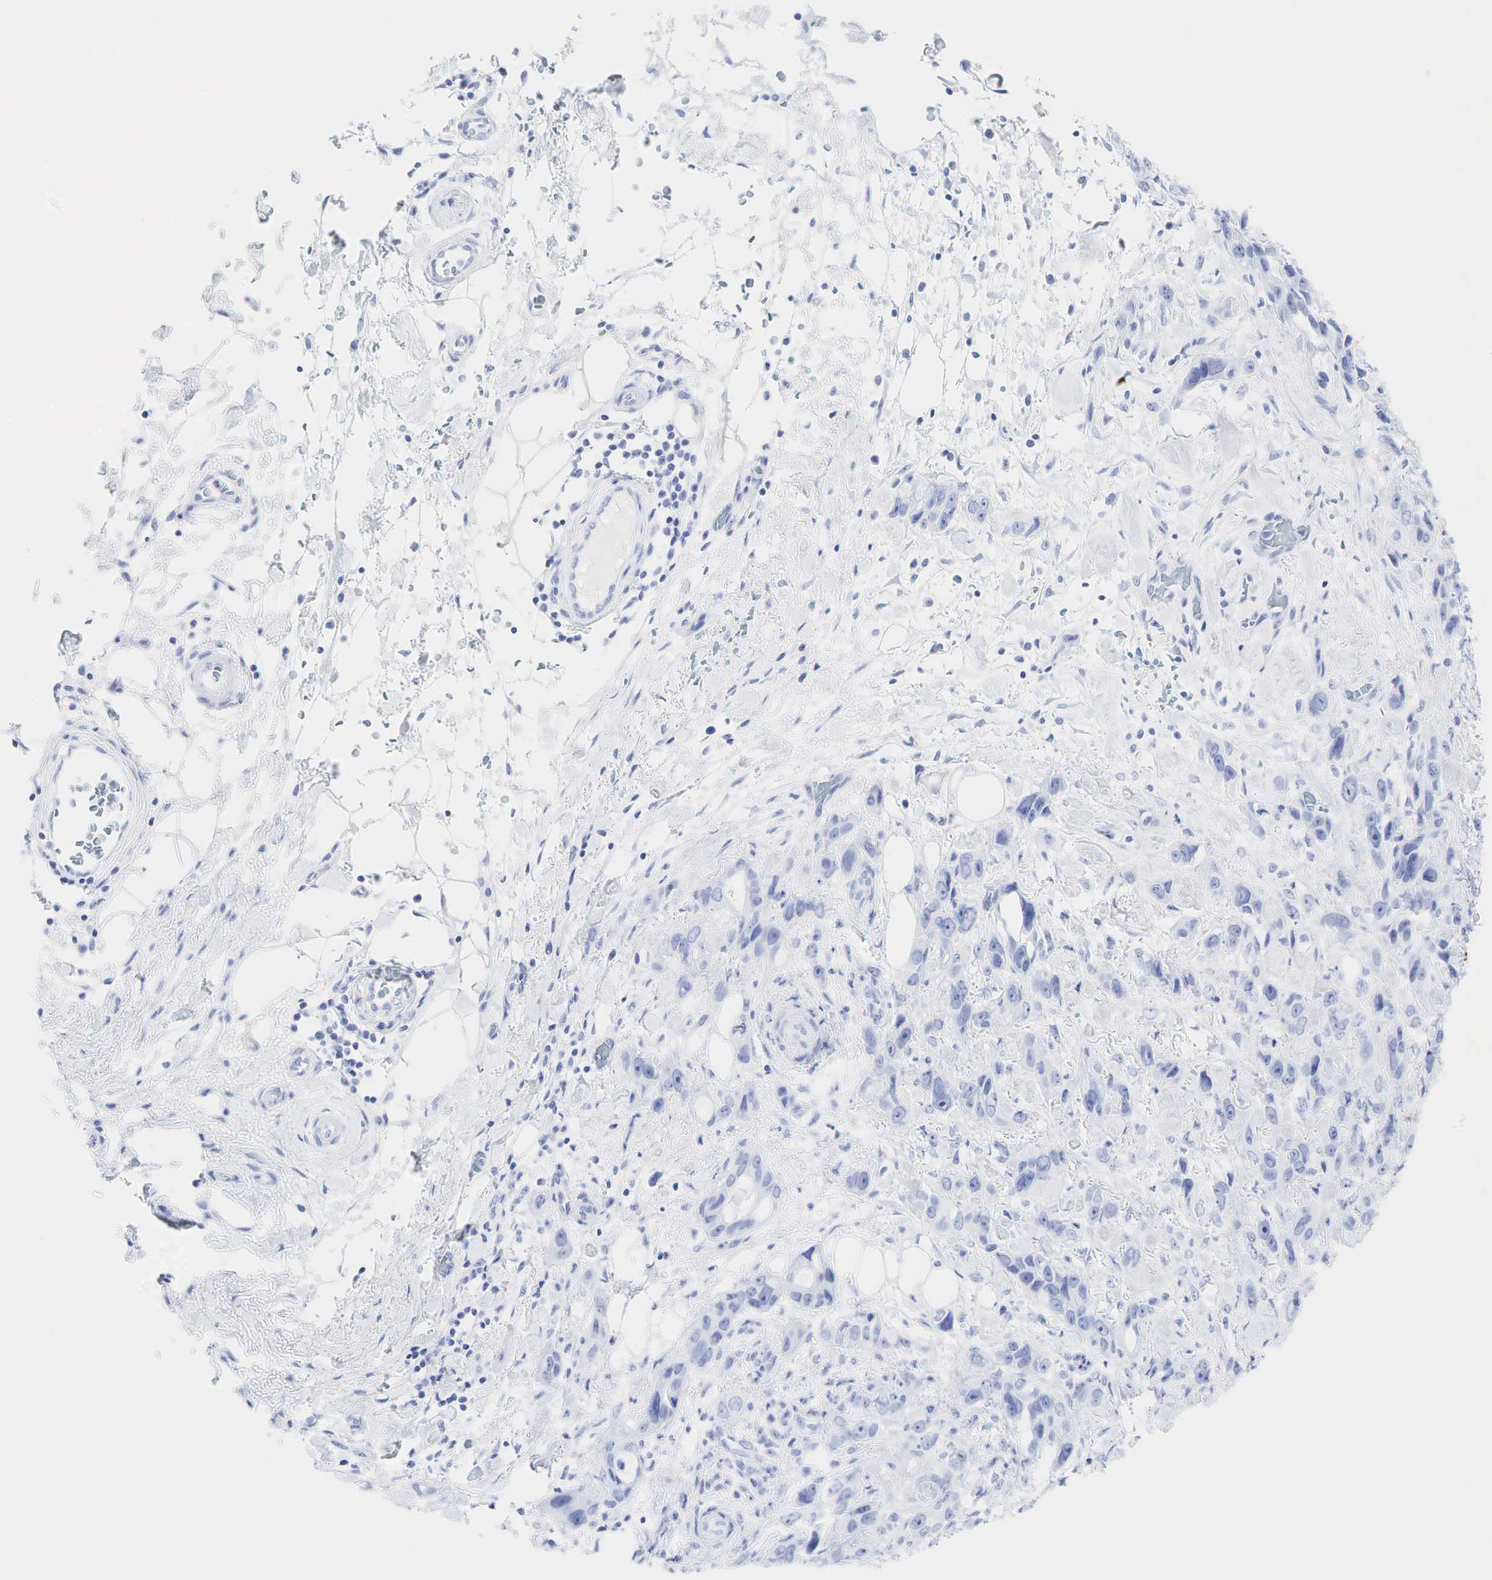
{"staining": {"intensity": "negative", "quantity": "none", "location": "none"}, "tissue": "stomach cancer", "cell_type": "Tumor cells", "image_type": "cancer", "snomed": [{"axis": "morphology", "description": "Adenocarcinoma, NOS"}, {"axis": "topography", "description": "Stomach, upper"}], "caption": "A high-resolution histopathology image shows immunohistochemistry (IHC) staining of stomach cancer, which exhibits no significant staining in tumor cells.", "gene": "CEACAM5", "patient": {"sex": "male", "age": 47}}